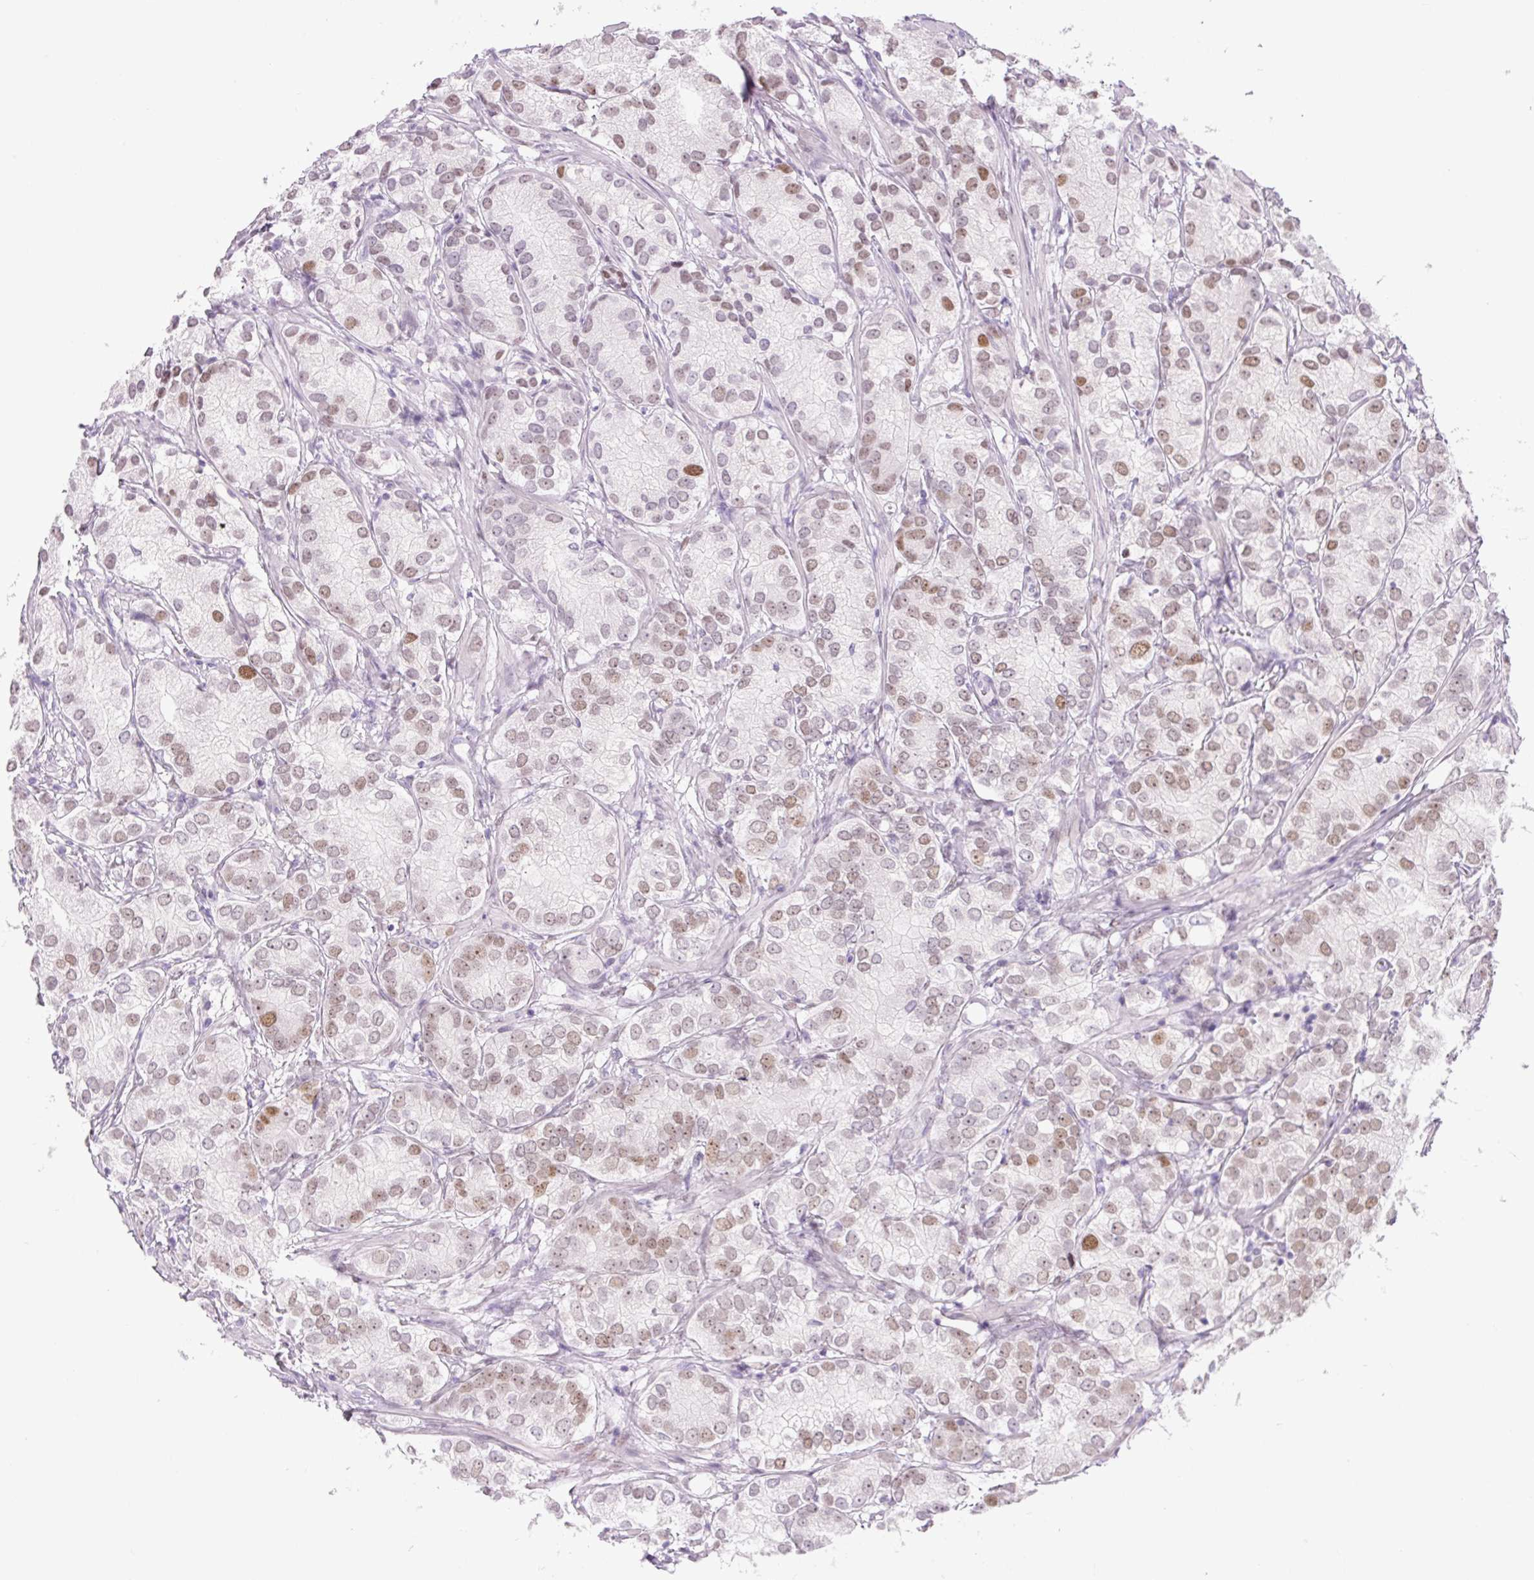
{"staining": {"intensity": "moderate", "quantity": ">75%", "location": "nuclear"}, "tissue": "prostate cancer", "cell_type": "Tumor cells", "image_type": "cancer", "snomed": [{"axis": "morphology", "description": "Adenocarcinoma, High grade"}, {"axis": "topography", "description": "Prostate"}], "caption": "Prostate cancer tissue reveals moderate nuclear staining in about >75% of tumor cells, visualized by immunohistochemistry.", "gene": "SIX1", "patient": {"sex": "male", "age": 82}}